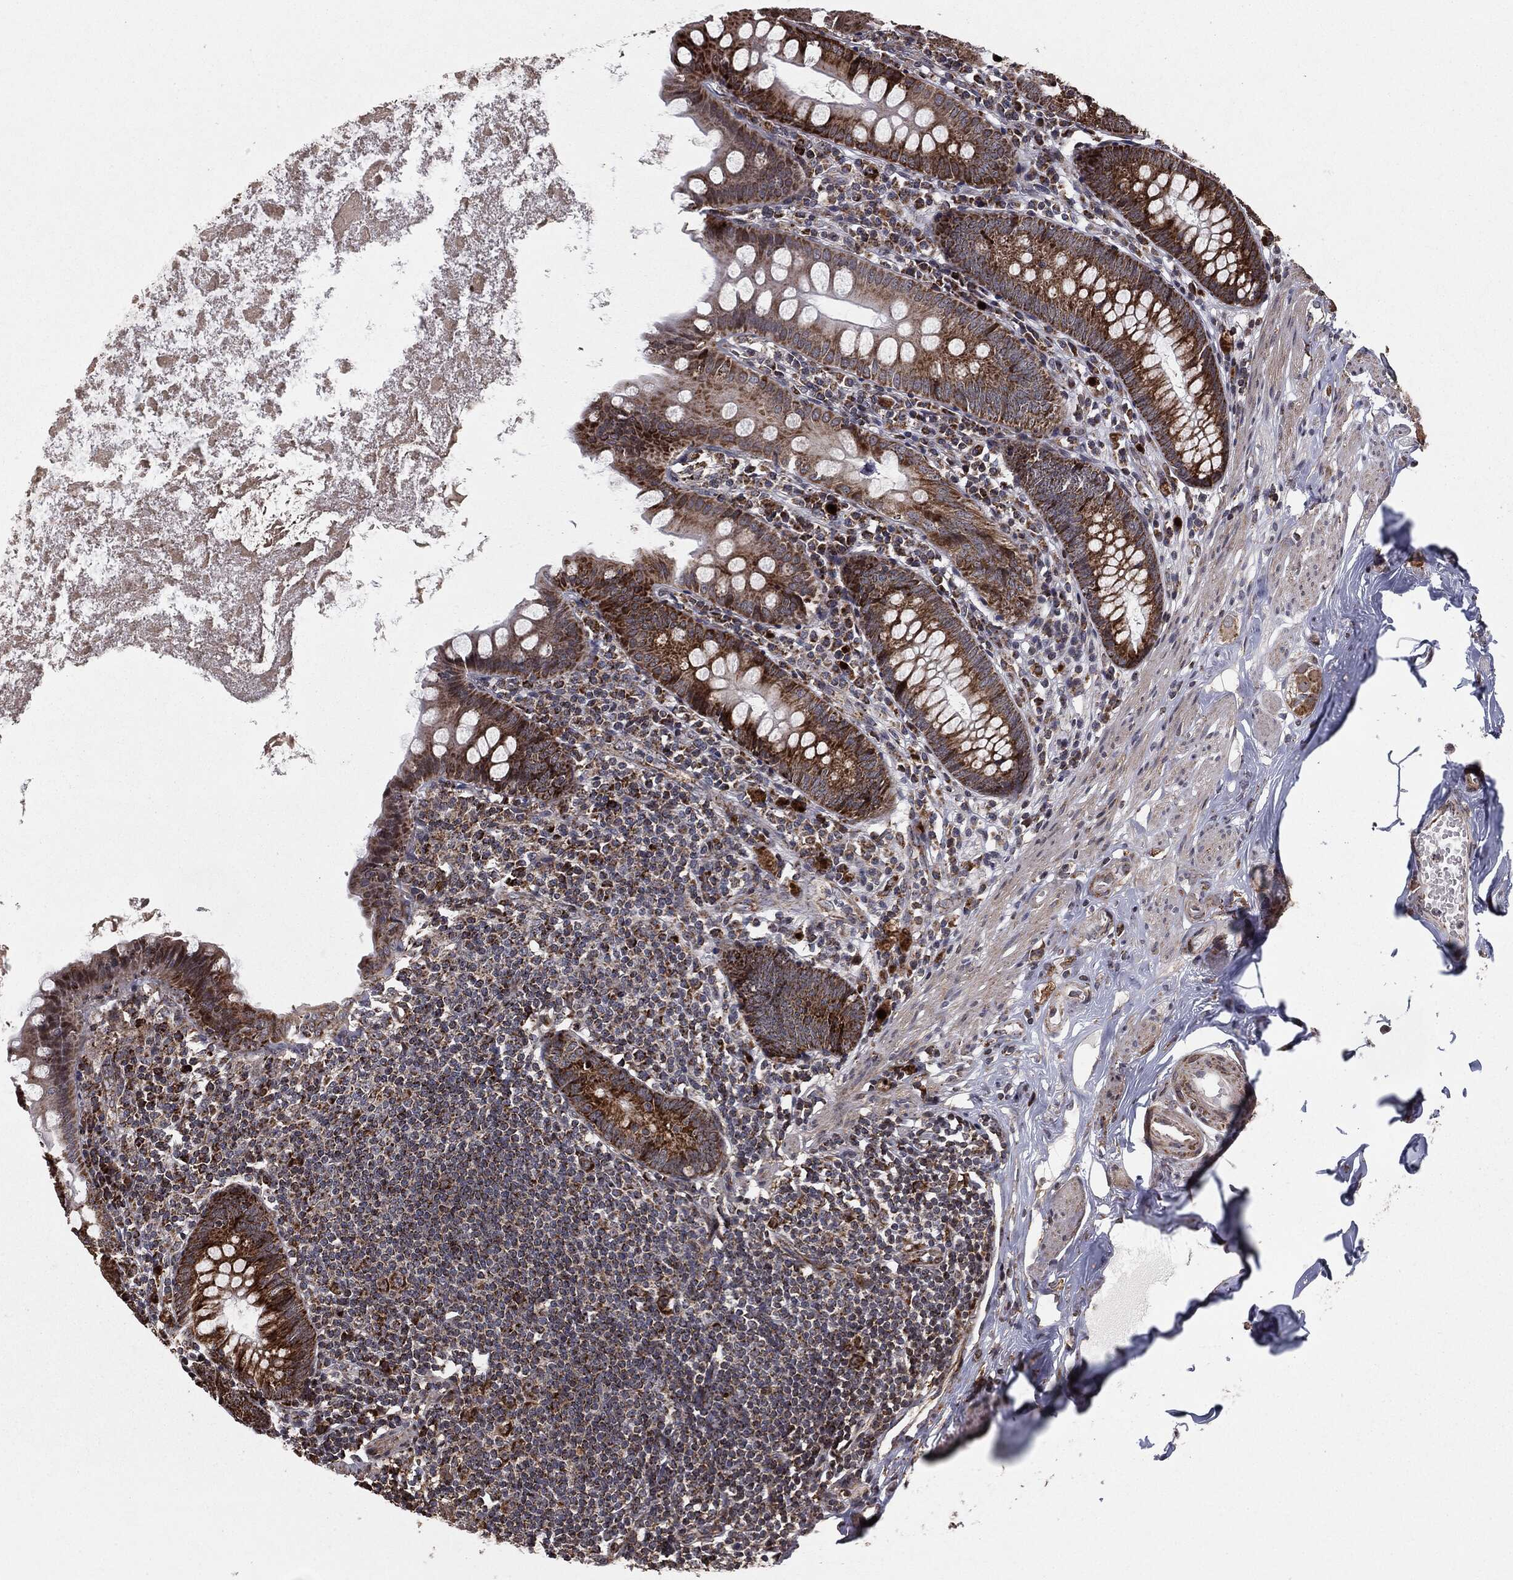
{"staining": {"intensity": "strong", "quantity": "25%-75%", "location": "cytoplasmic/membranous"}, "tissue": "appendix", "cell_type": "Glandular cells", "image_type": "normal", "snomed": [{"axis": "morphology", "description": "Normal tissue, NOS"}, {"axis": "topography", "description": "Appendix"}], "caption": "The photomicrograph shows a brown stain indicating the presence of a protein in the cytoplasmic/membranous of glandular cells in appendix.", "gene": "CHCHD2", "patient": {"sex": "female", "age": 82}}